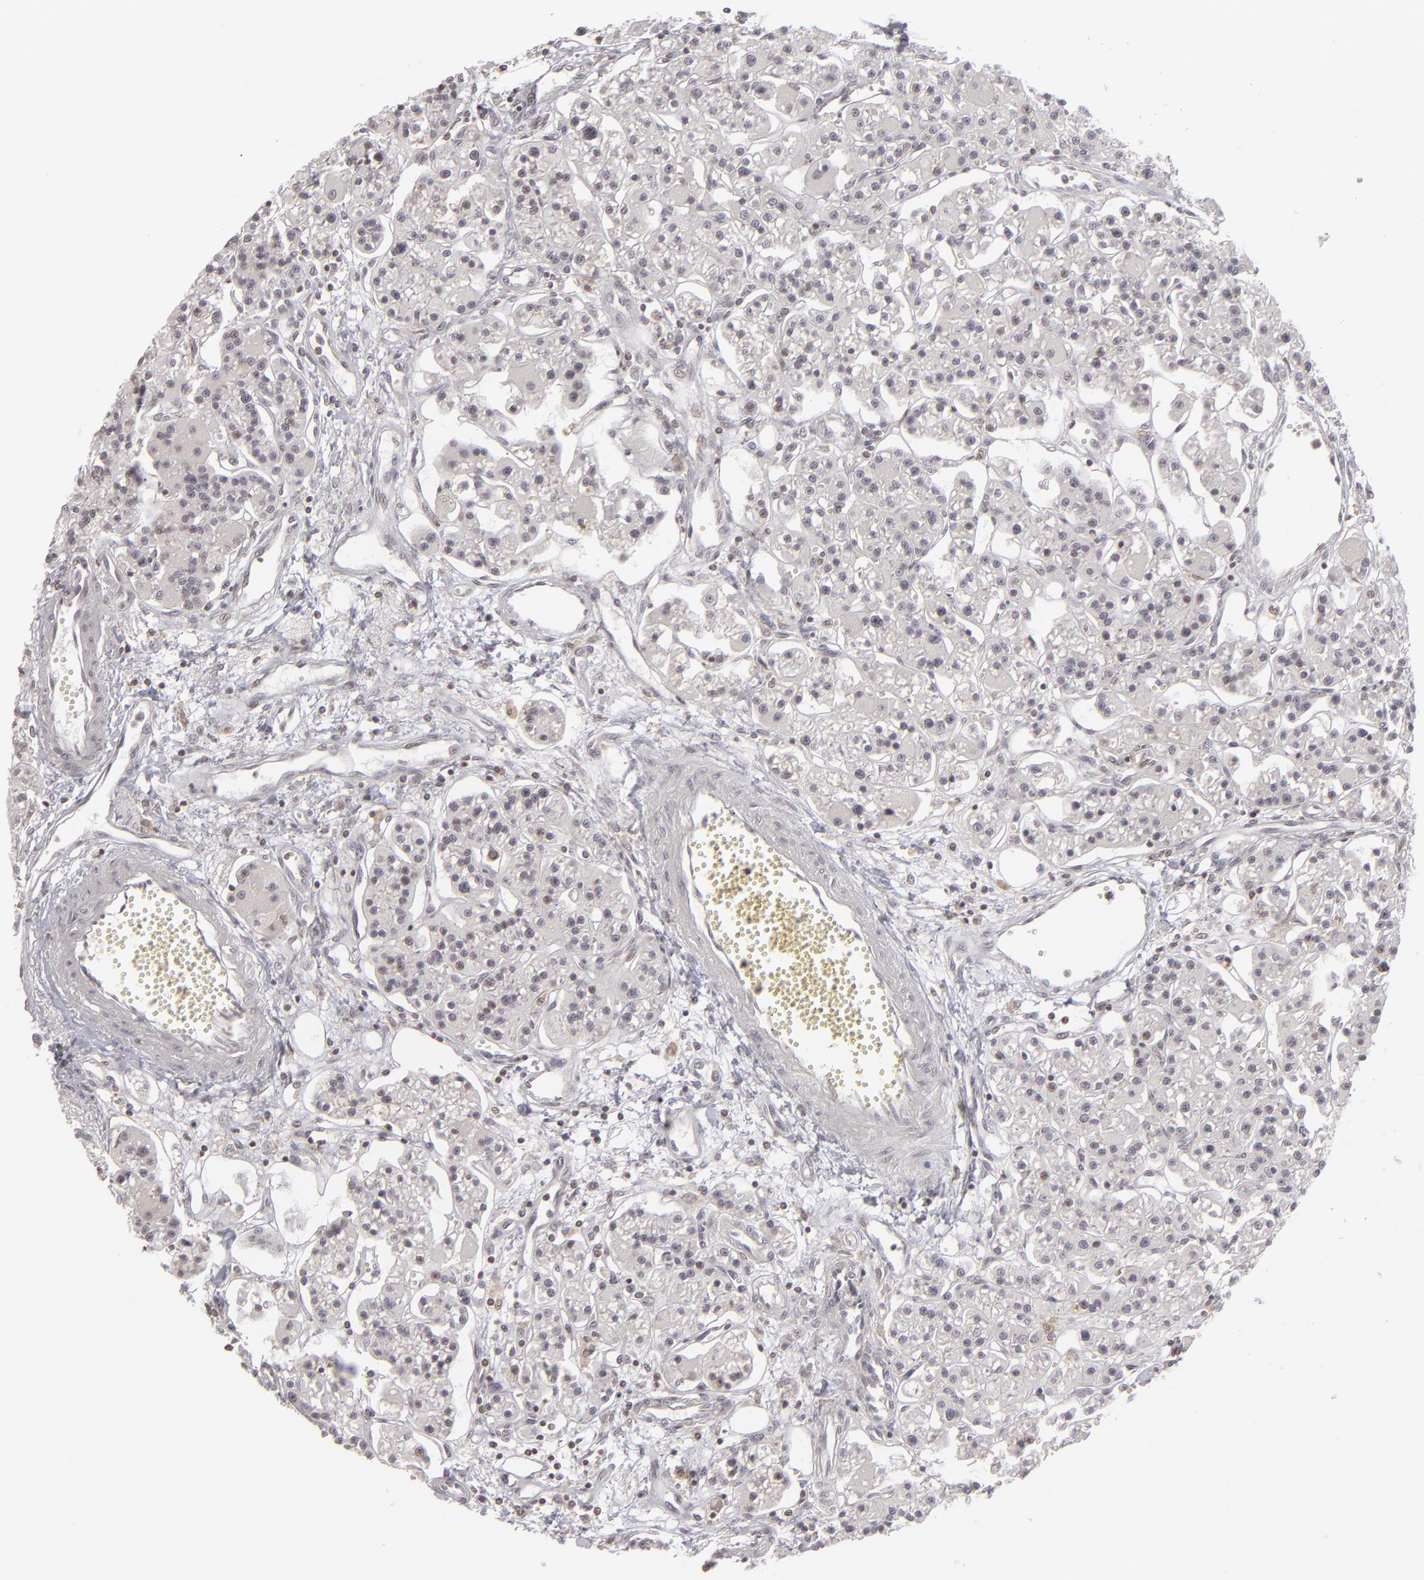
{"staining": {"intensity": "negative", "quantity": "none", "location": "none"}, "tissue": "parathyroid gland", "cell_type": "Glandular cells", "image_type": "normal", "snomed": [{"axis": "morphology", "description": "Normal tissue, NOS"}, {"axis": "topography", "description": "Parathyroid gland"}], "caption": "IHC image of normal human parathyroid gland stained for a protein (brown), which exhibits no staining in glandular cells. (Brightfield microscopy of DAB IHC at high magnification).", "gene": "CLDN2", "patient": {"sex": "female", "age": 58}}